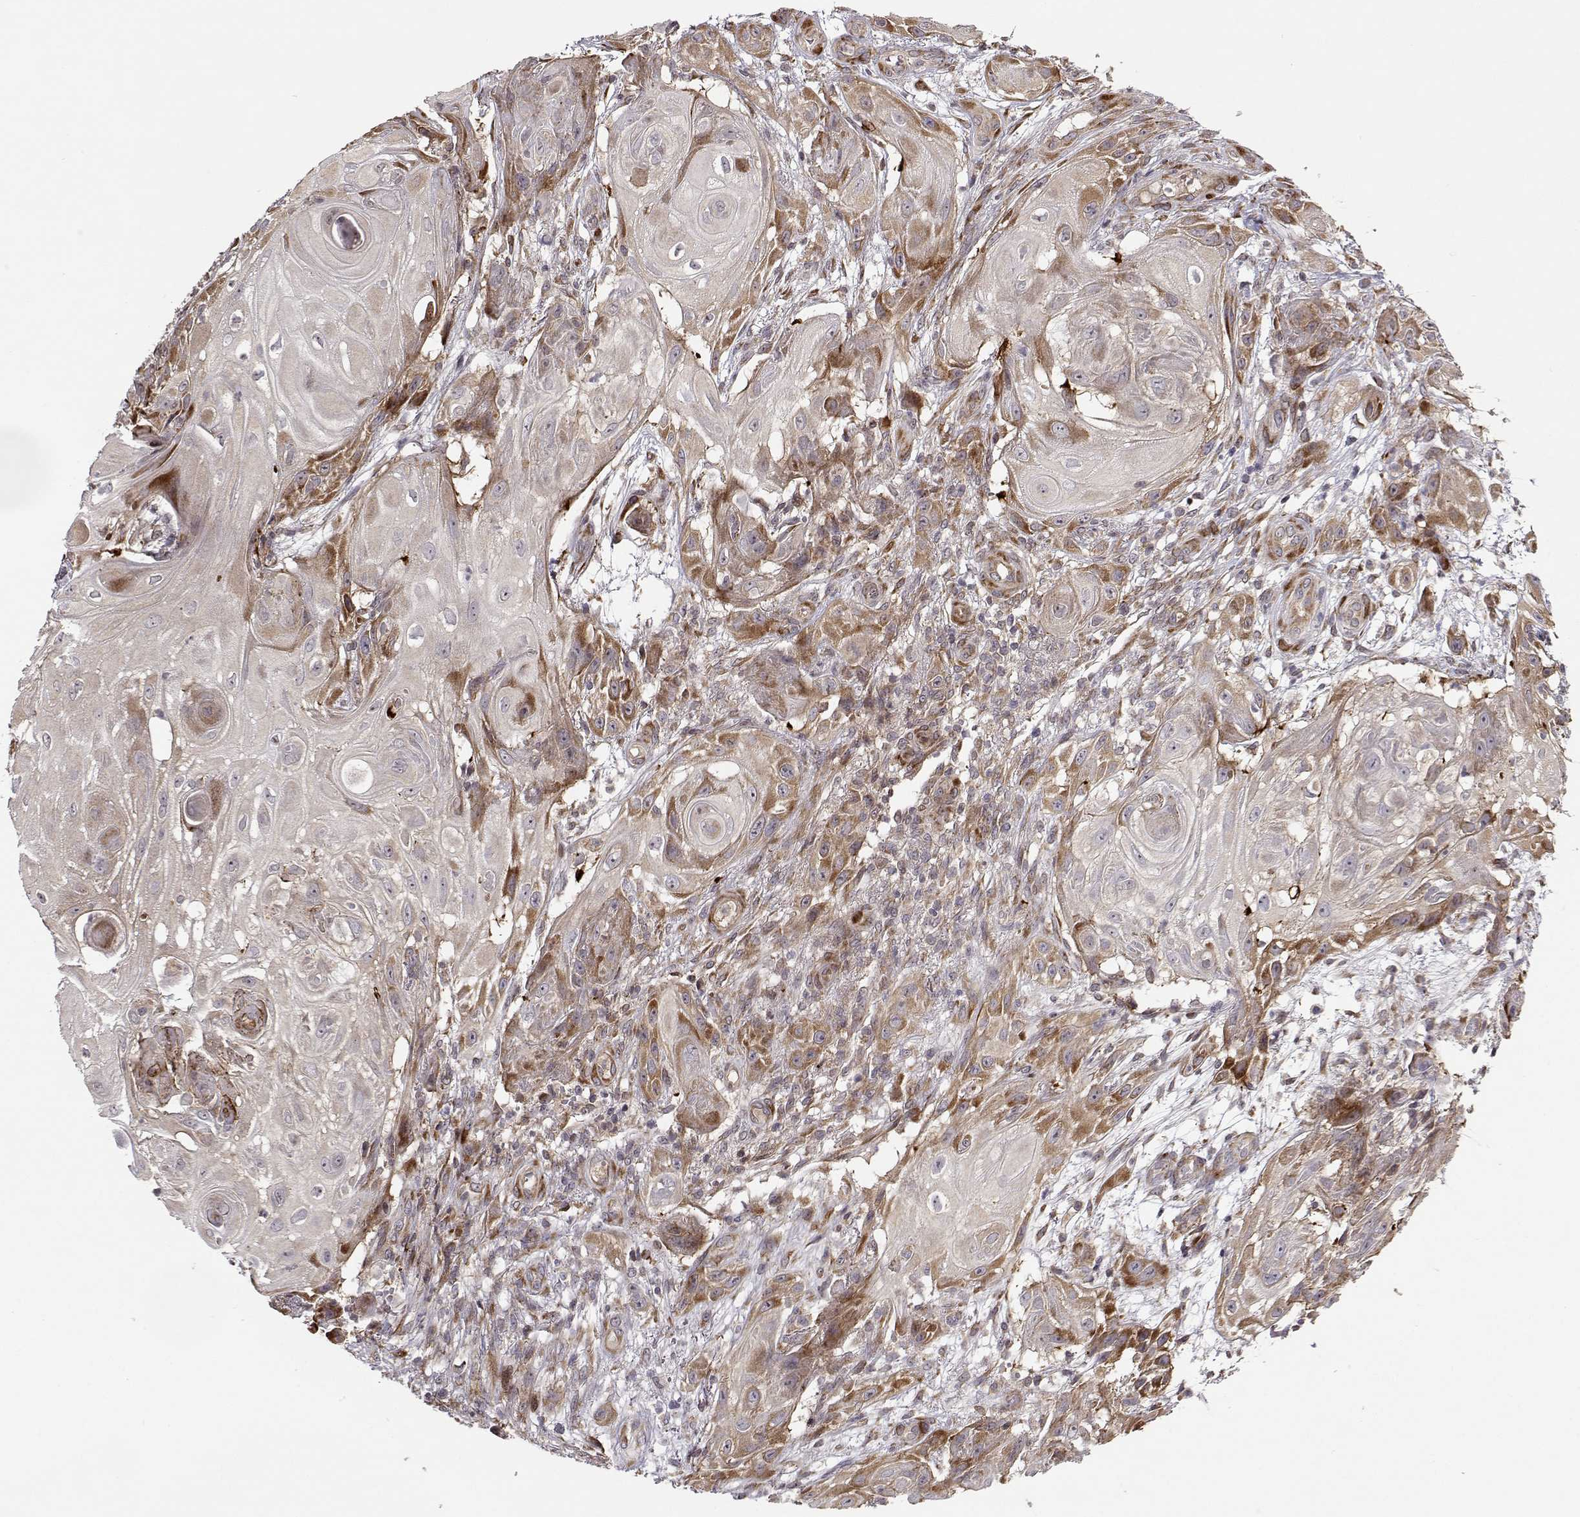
{"staining": {"intensity": "moderate", "quantity": ">75%", "location": "cytoplasmic/membranous"}, "tissue": "skin cancer", "cell_type": "Tumor cells", "image_type": "cancer", "snomed": [{"axis": "morphology", "description": "Squamous cell carcinoma, NOS"}, {"axis": "topography", "description": "Skin"}], "caption": "Immunohistochemical staining of skin squamous cell carcinoma reveals moderate cytoplasmic/membranous protein positivity in approximately >75% of tumor cells. The staining was performed using DAB (3,3'-diaminobenzidine), with brown indicating positive protein expression. Nuclei are stained blue with hematoxylin.", "gene": "RPL31", "patient": {"sex": "male", "age": 62}}